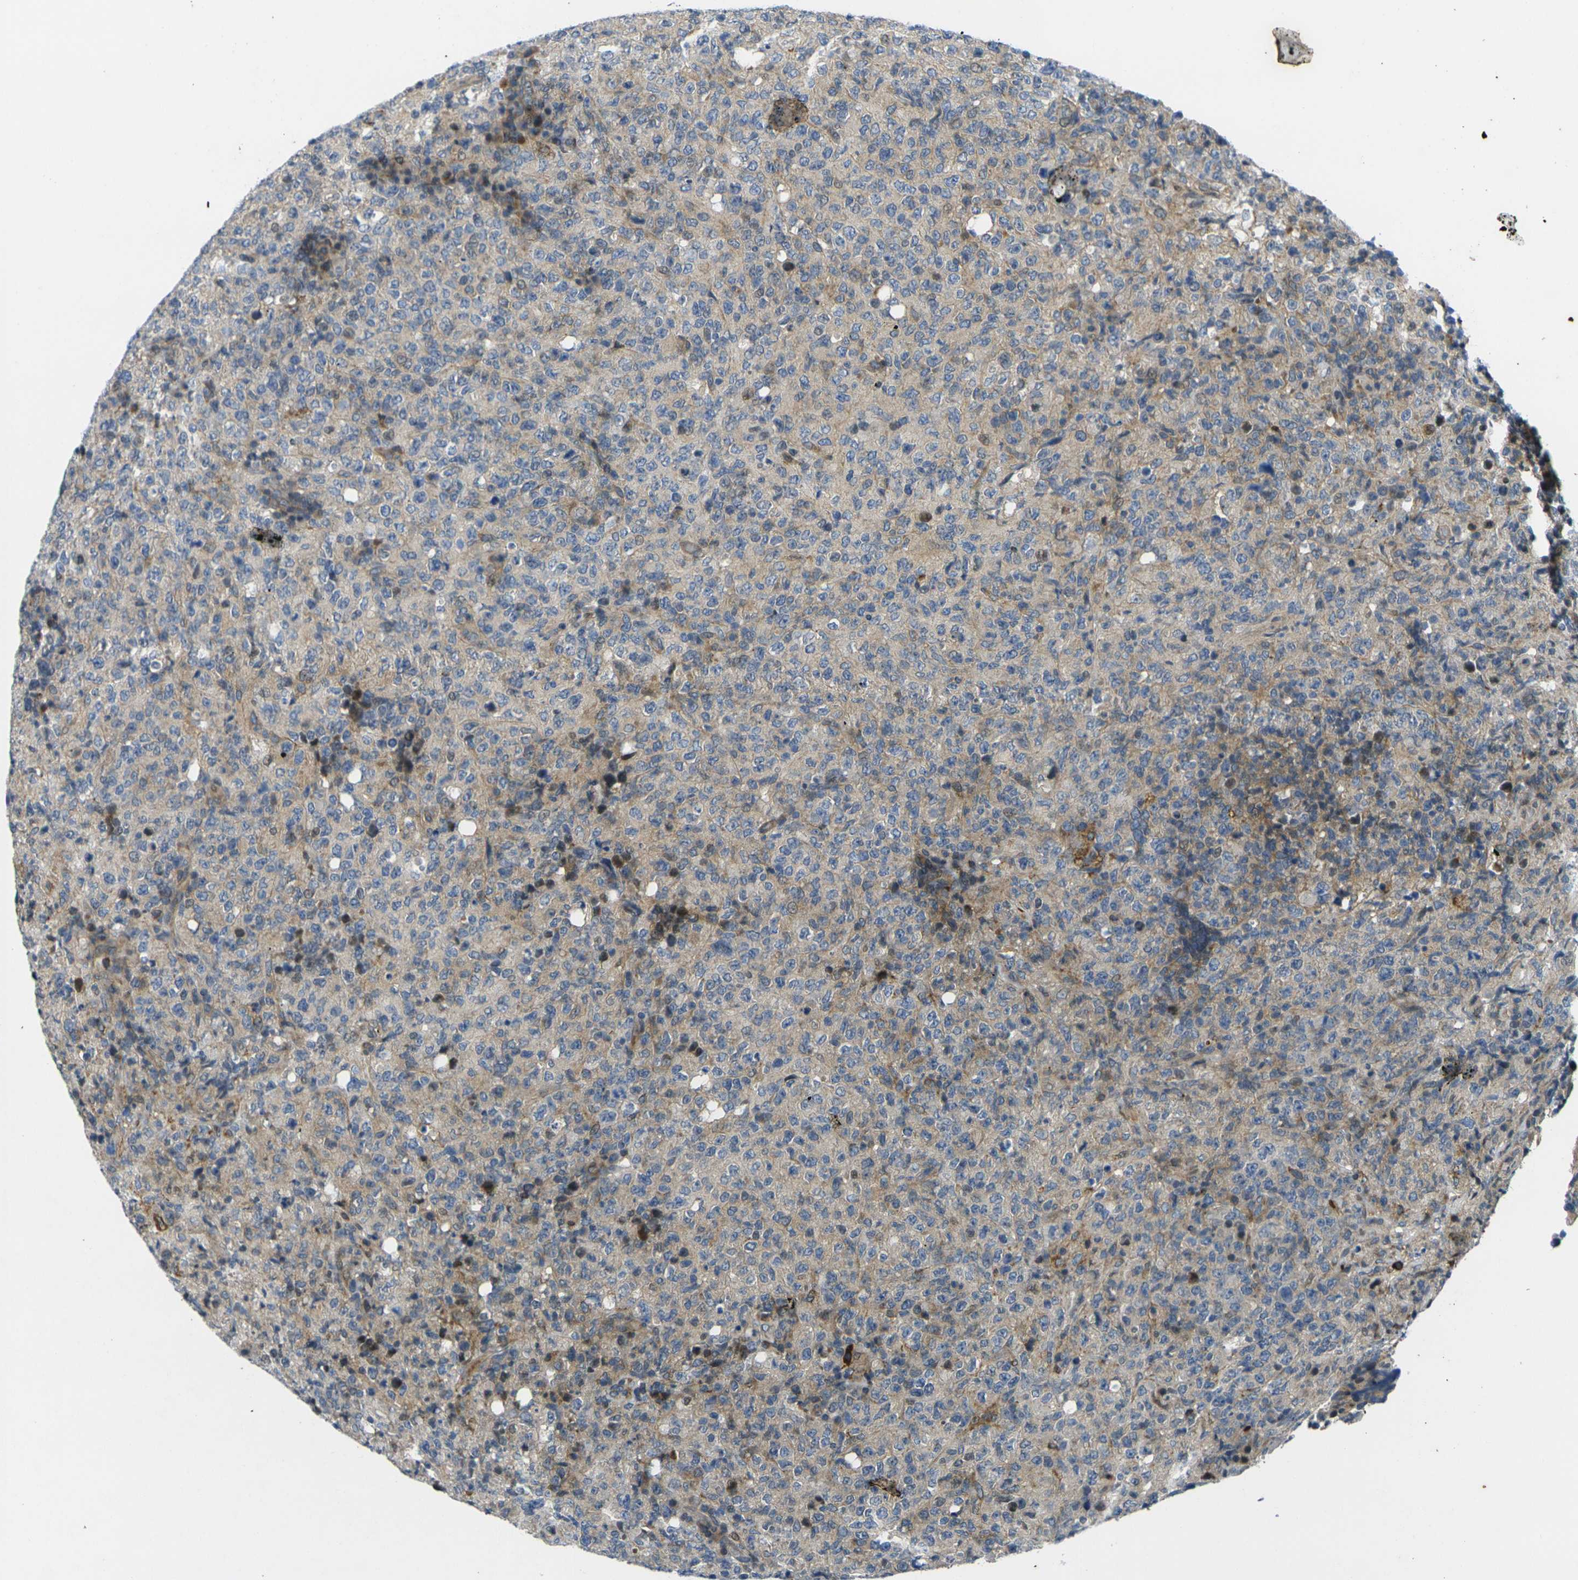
{"staining": {"intensity": "moderate", "quantity": "25%-75%", "location": "cytoplasmic/membranous"}, "tissue": "lymphoma", "cell_type": "Tumor cells", "image_type": "cancer", "snomed": [{"axis": "morphology", "description": "Malignant lymphoma, non-Hodgkin's type, High grade"}, {"axis": "topography", "description": "Tonsil"}], "caption": "A photomicrograph of human high-grade malignant lymphoma, non-Hodgkin's type stained for a protein demonstrates moderate cytoplasmic/membranous brown staining in tumor cells.", "gene": "ROBO2", "patient": {"sex": "female", "age": 36}}